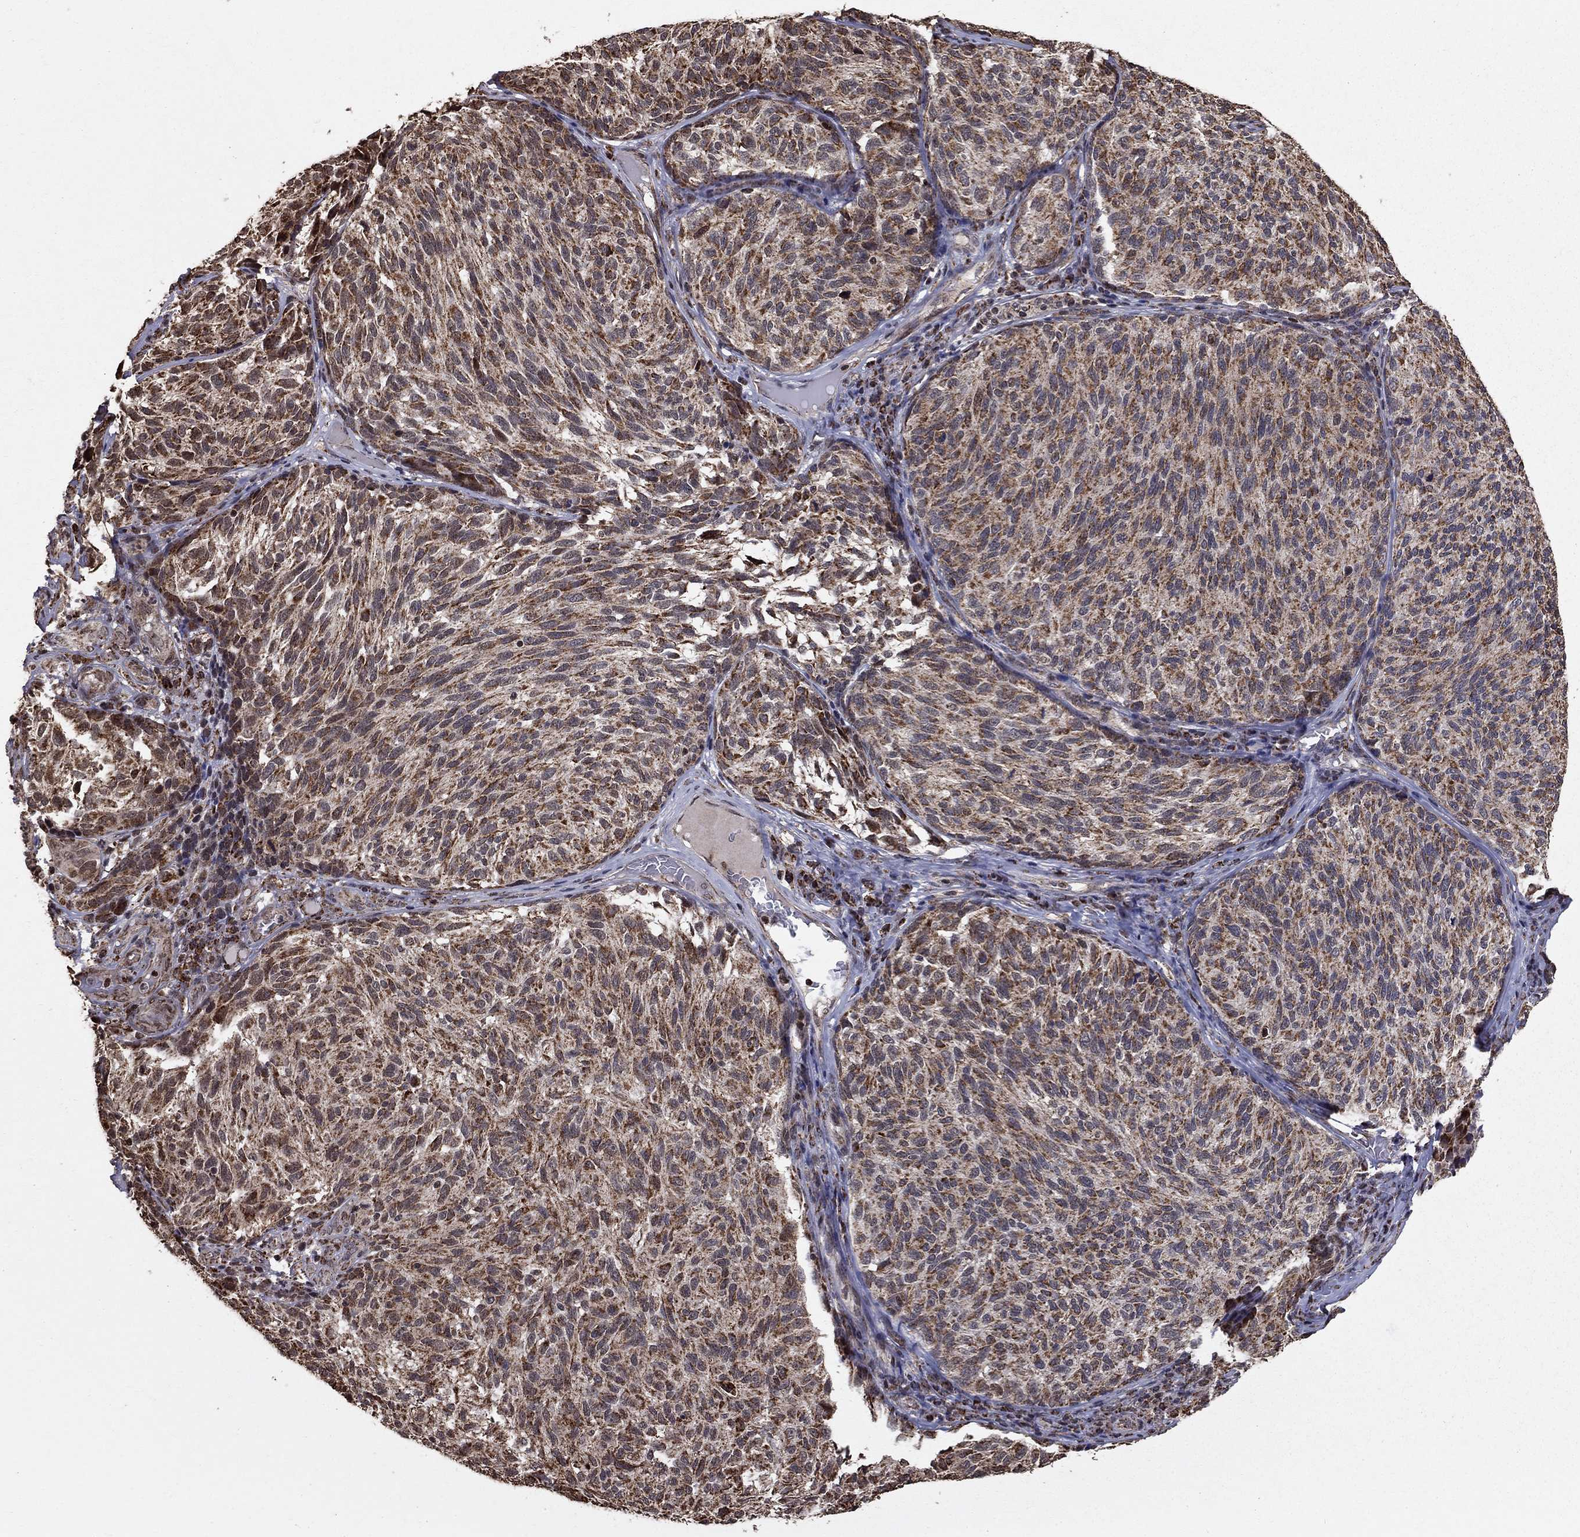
{"staining": {"intensity": "strong", "quantity": ">75%", "location": "cytoplasmic/membranous"}, "tissue": "melanoma", "cell_type": "Tumor cells", "image_type": "cancer", "snomed": [{"axis": "morphology", "description": "Malignant melanoma, NOS"}, {"axis": "topography", "description": "Skin"}], "caption": "Melanoma stained with a protein marker exhibits strong staining in tumor cells.", "gene": "ACOT13", "patient": {"sex": "female", "age": 73}}